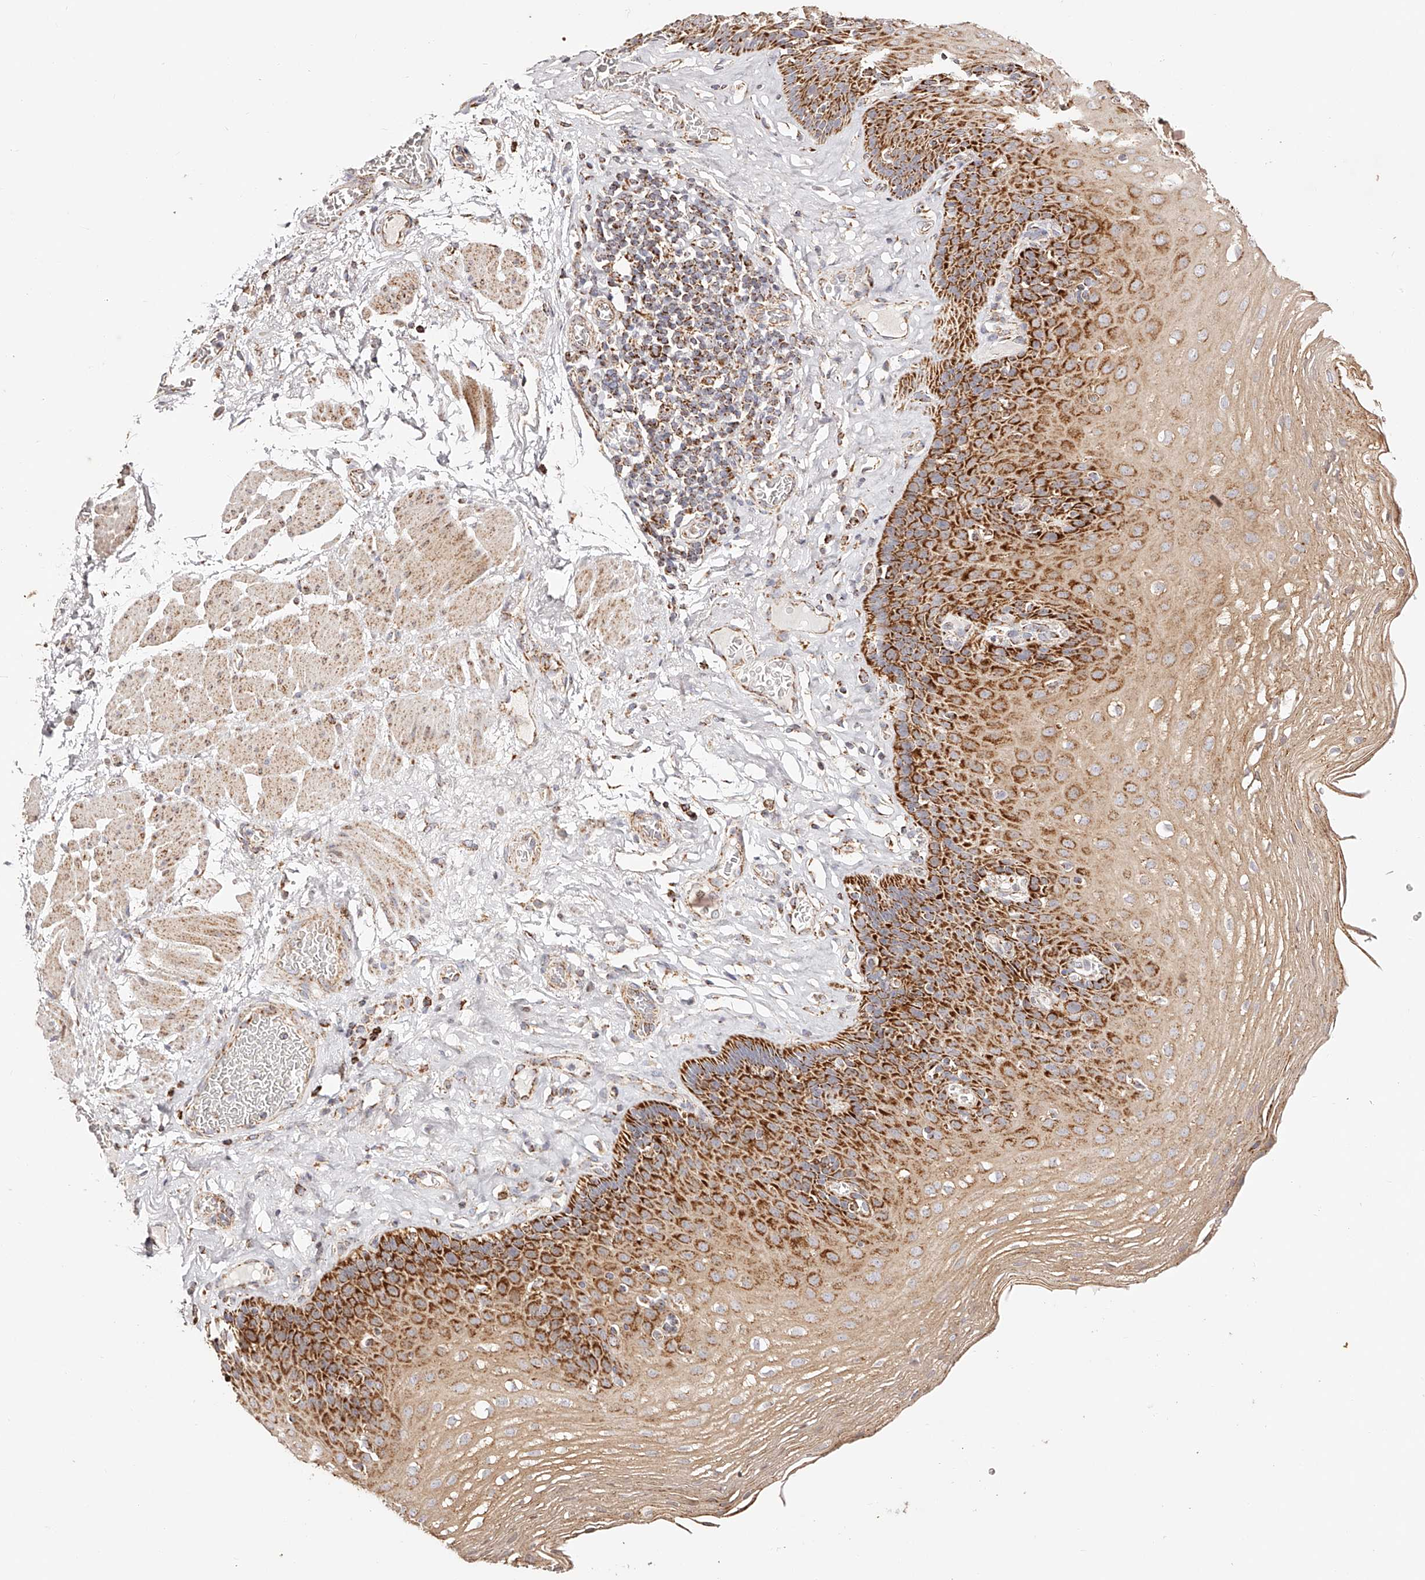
{"staining": {"intensity": "strong", "quantity": "25%-75%", "location": "cytoplasmic/membranous"}, "tissue": "esophagus", "cell_type": "Squamous epithelial cells", "image_type": "normal", "snomed": [{"axis": "morphology", "description": "Normal tissue, NOS"}, {"axis": "topography", "description": "Esophagus"}], "caption": "Immunohistochemical staining of benign human esophagus shows 25%-75% levels of strong cytoplasmic/membranous protein staining in about 25%-75% of squamous epithelial cells.", "gene": "NDUFV3", "patient": {"sex": "female", "age": 66}}